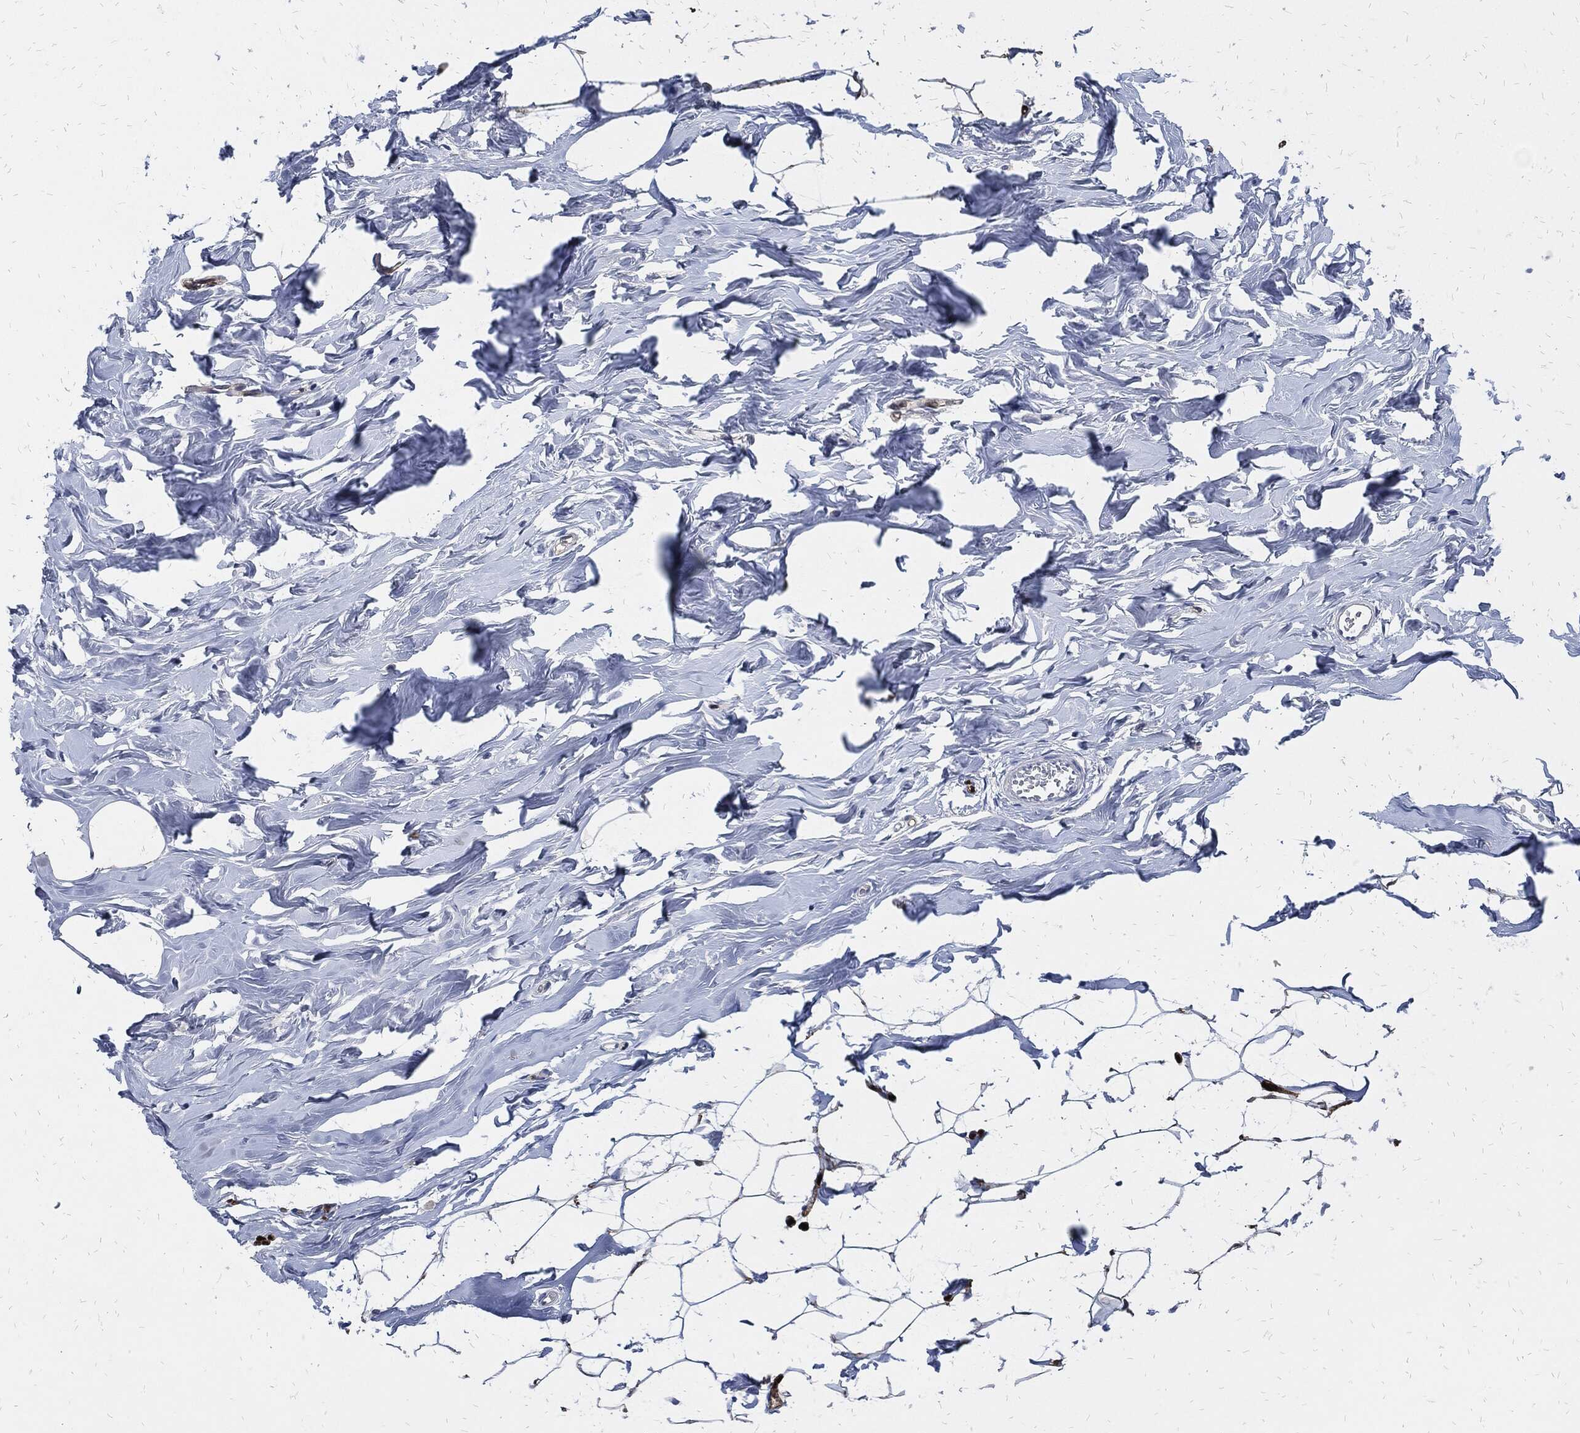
{"staining": {"intensity": "moderate", "quantity": "<25%", "location": "cytoplasmic/membranous"}, "tissue": "breast", "cell_type": "Adipocytes", "image_type": "normal", "snomed": [{"axis": "morphology", "description": "Normal tissue, NOS"}, {"axis": "morphology", "description": "Lobular carcinoma, in situ"}, {"axis": "topography", "description": "Breast"}], "caption": "Immunohistochemistry micrograph of unremarkable breast: human breast stained using IHC demonstrates low levels of moderate protein expression localized specifically in the cytoplasmic/membranous of adipocytes, appearing as a cytoplasmic/membranous brown color.", "gene": "FABP4", "patient": {"sex": "female", "age": 35}}